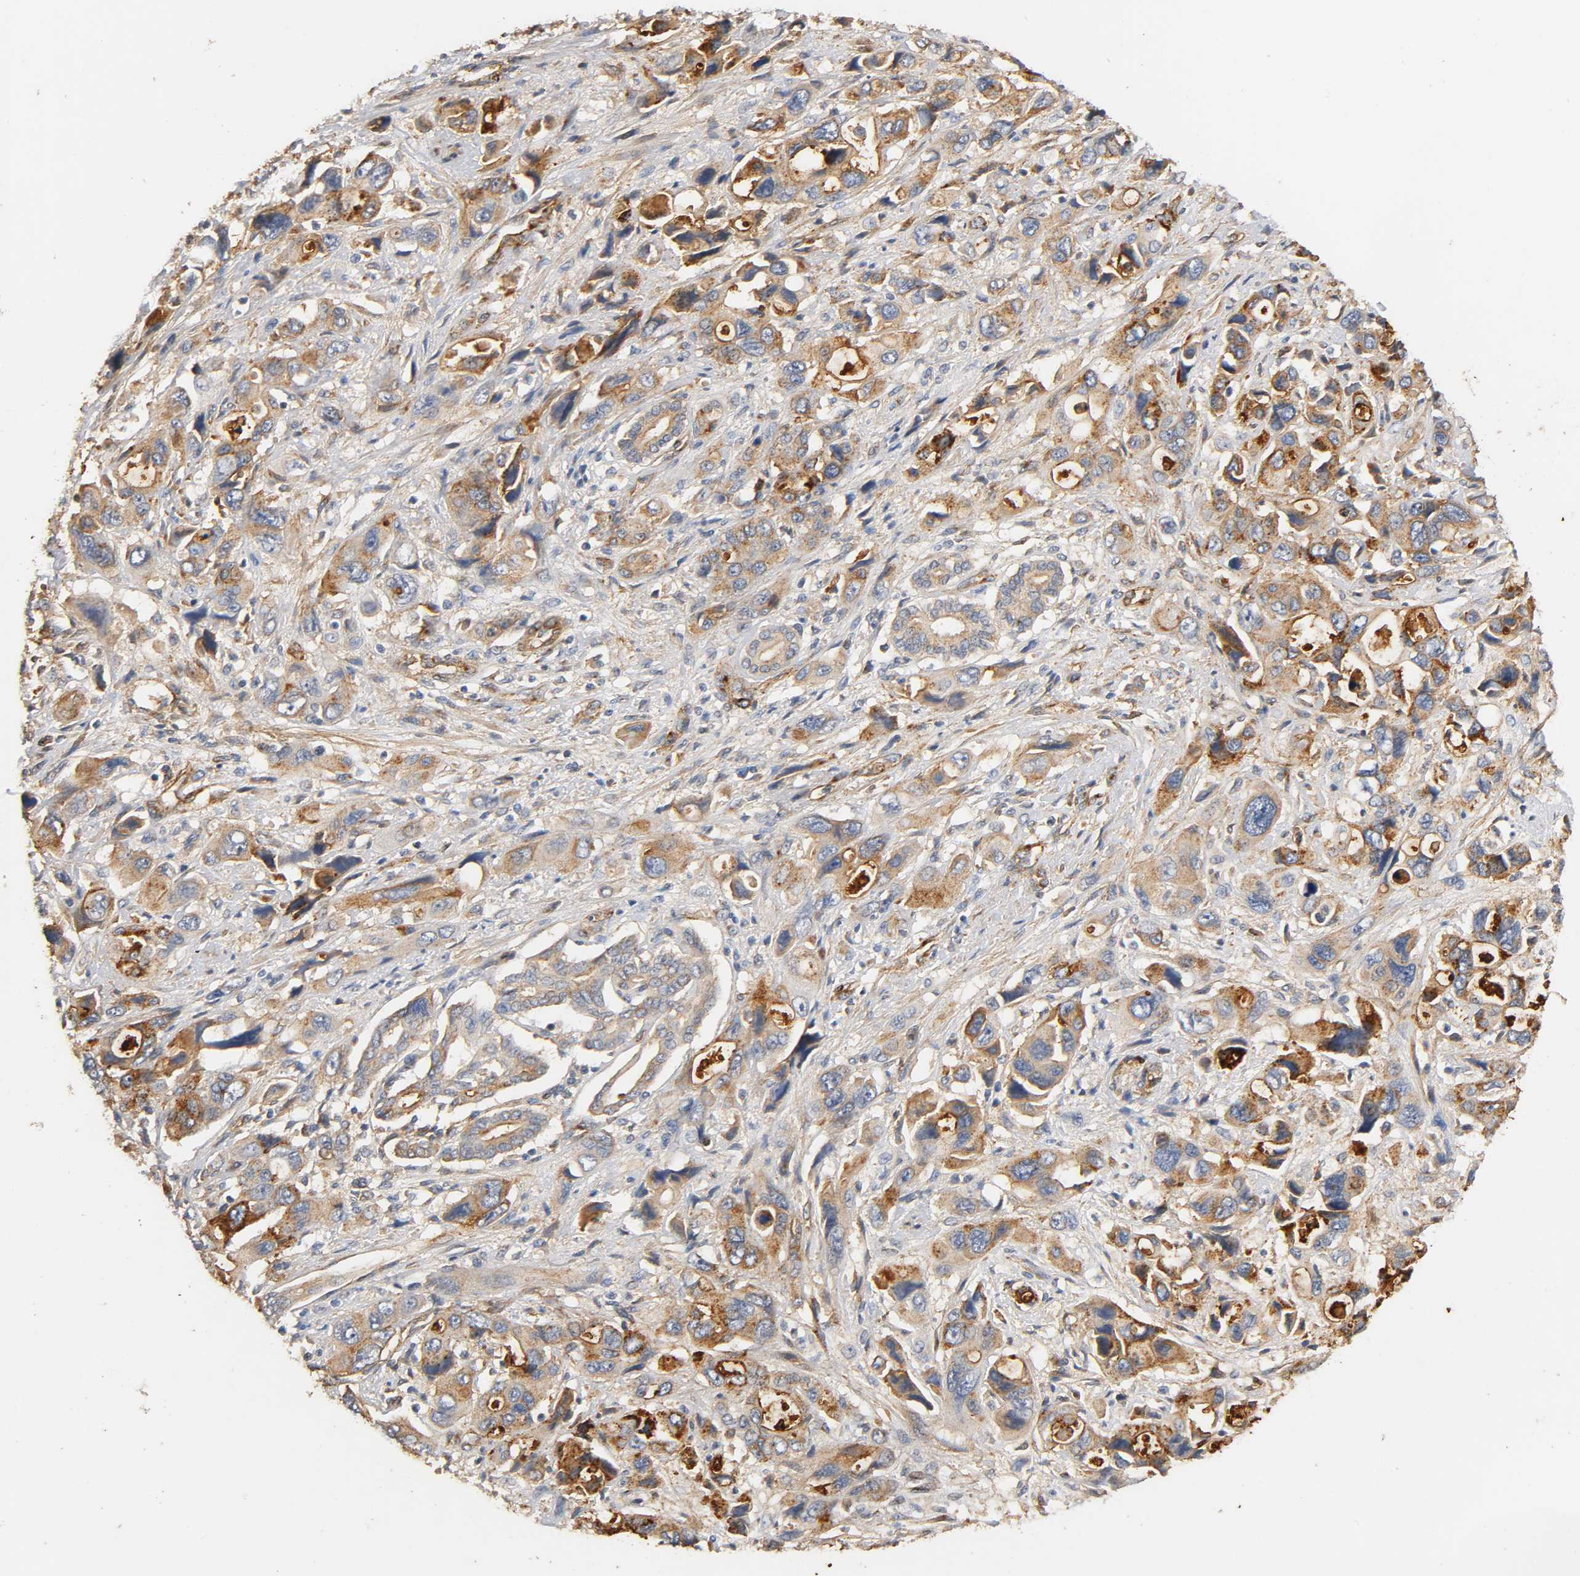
{"staining": {"intensity": "moderate", "quantity": ">75%", "location": "cytoplasmic/membranous"}, "tissue": "pancreatic cancer", "cell_type": "Tumor cells", "image_type": "cancer", "snomed": [{"axis": "morphology", "description": "Adenocarcinoma, NOS"}, {"axis": "topography", "description": "Pancreas"}], "caption": "Immunohistochemical staining of pancreatic cancer exhibits medium levels of moderate cytoplasmic/membranous protein expression in approximately >75% of tumor cells.", "gene": "IFITM3", "patient": {"sex": "male", "age": 46}}